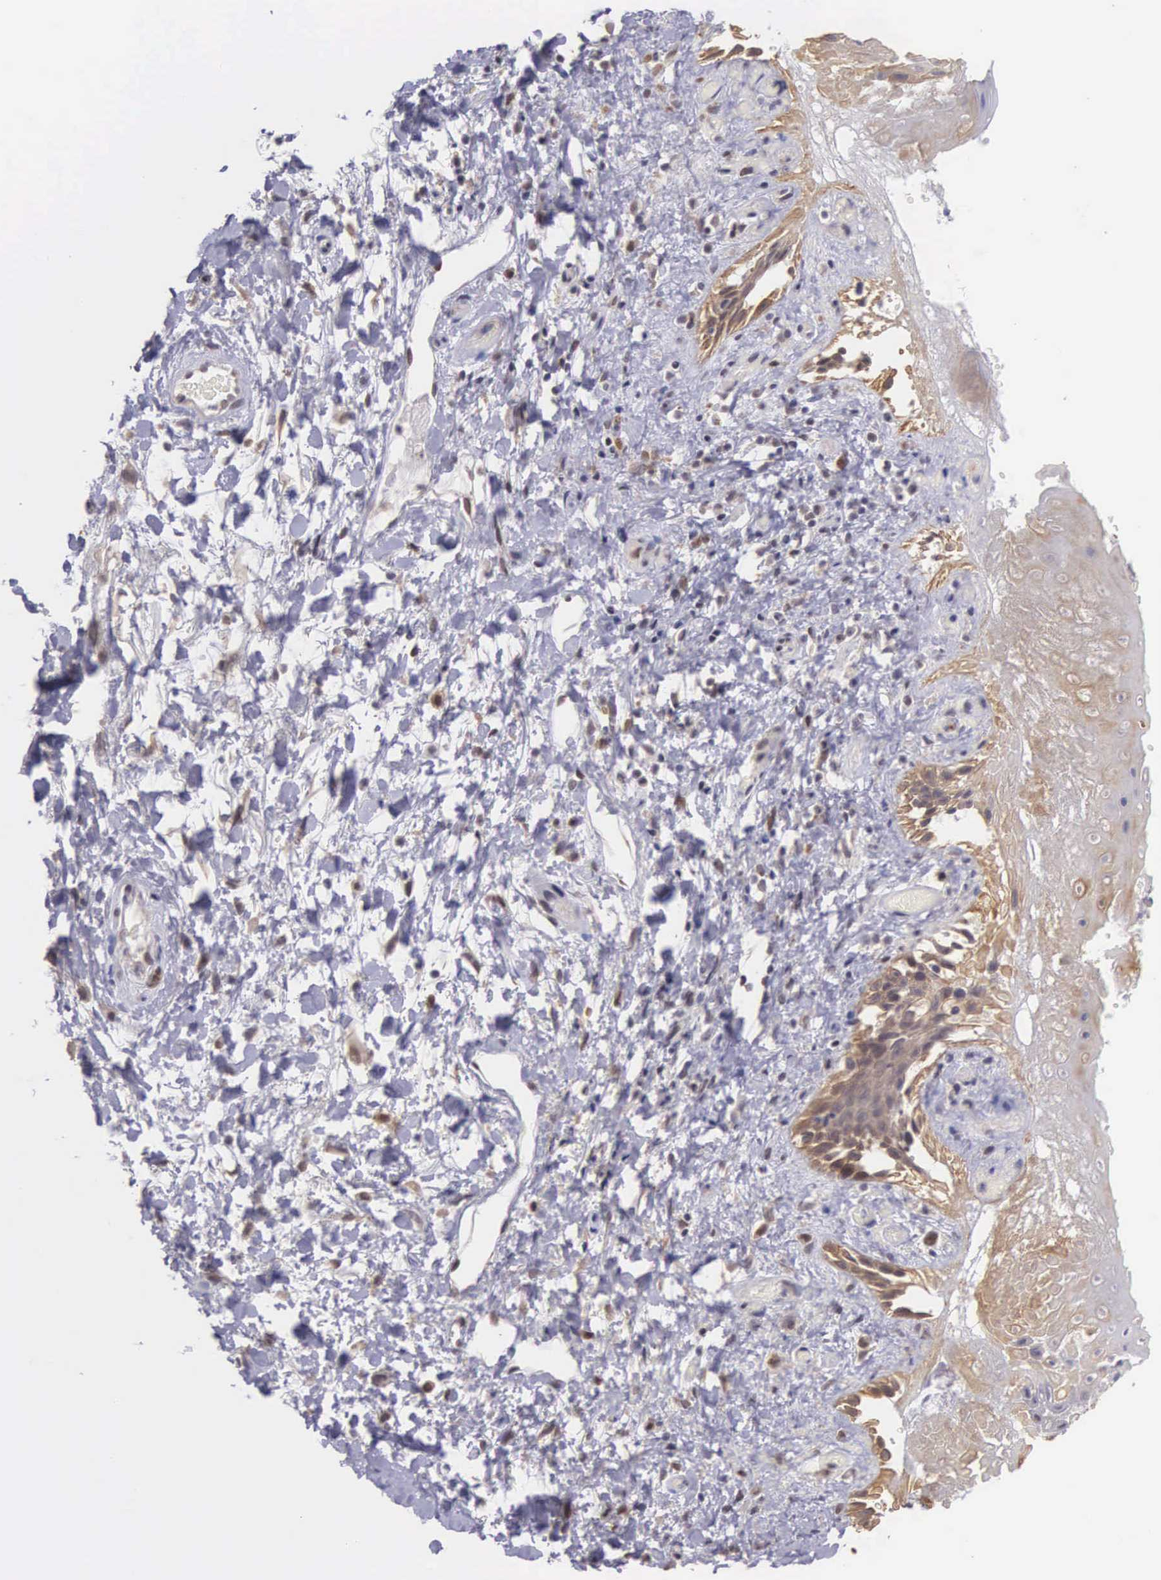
{"staining": {"intensity": "moderate", "quantity": "25%-75%", "location": "cytoplasmic/membranous"}, "tissue": "skin", "cell_type": "Epidermal cells", "image_type": "normal", "snomed": [{"axis": "morphology", "description": "Normal tissue, NOS"}, {"axis": "topography", "description": "Anal"}], "caption": "High-magnification brightfield microscopy of normal skin stained with DAB (3,3'-diaminobenzidine) (brown) and counterstained with hematoxylin (blue). epidermal cells exhibit moderate cytoplasmic/membranous positivity is identified in about25%-75% of cells. Nuclei are stained in blue.", "gene": "SLC25A21", "patient": {"sex": "male", "age": 78}}